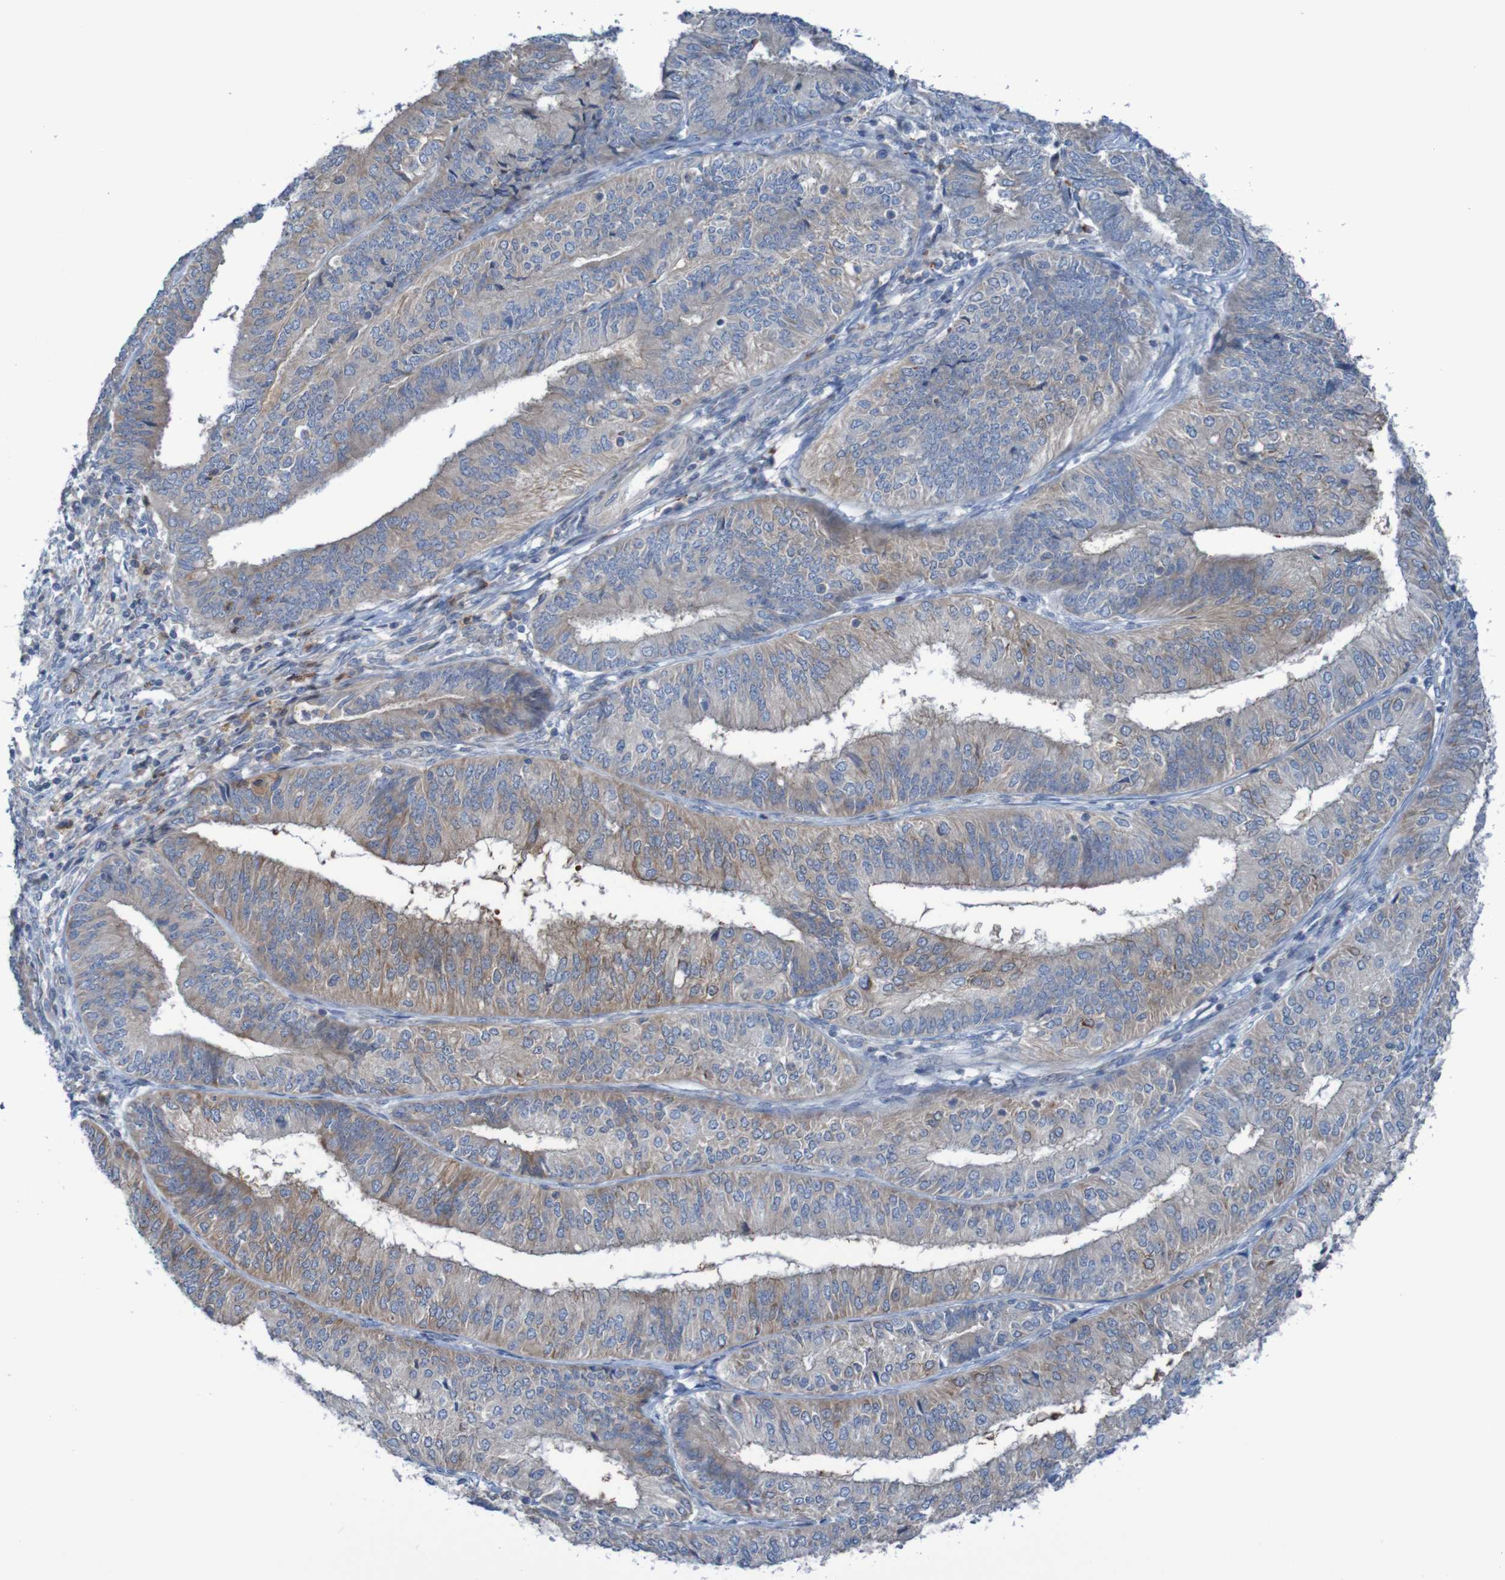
{"staining": {"intensity": "moderate", "quantity": "25%-75%", "location": "cytoplasmic/membranous"}, "tissue": "endometrial cancer", "cell_type": "Tumor cells", "image_type": "cancer", "snomed": [{"axis": "morphology", "description": "Adenocarcinoma, NOS"}, {"axis": "topography", "description": "Endometrium"}], "caption": "Tumor cells reveal moderate cytoplasmic/membranous expression in approximately 25%-75% of cells in endometrial cancer (adenocarcinoma).", "gene": "ANGPT4", "patient": {"sex": "female", "age": 58}}